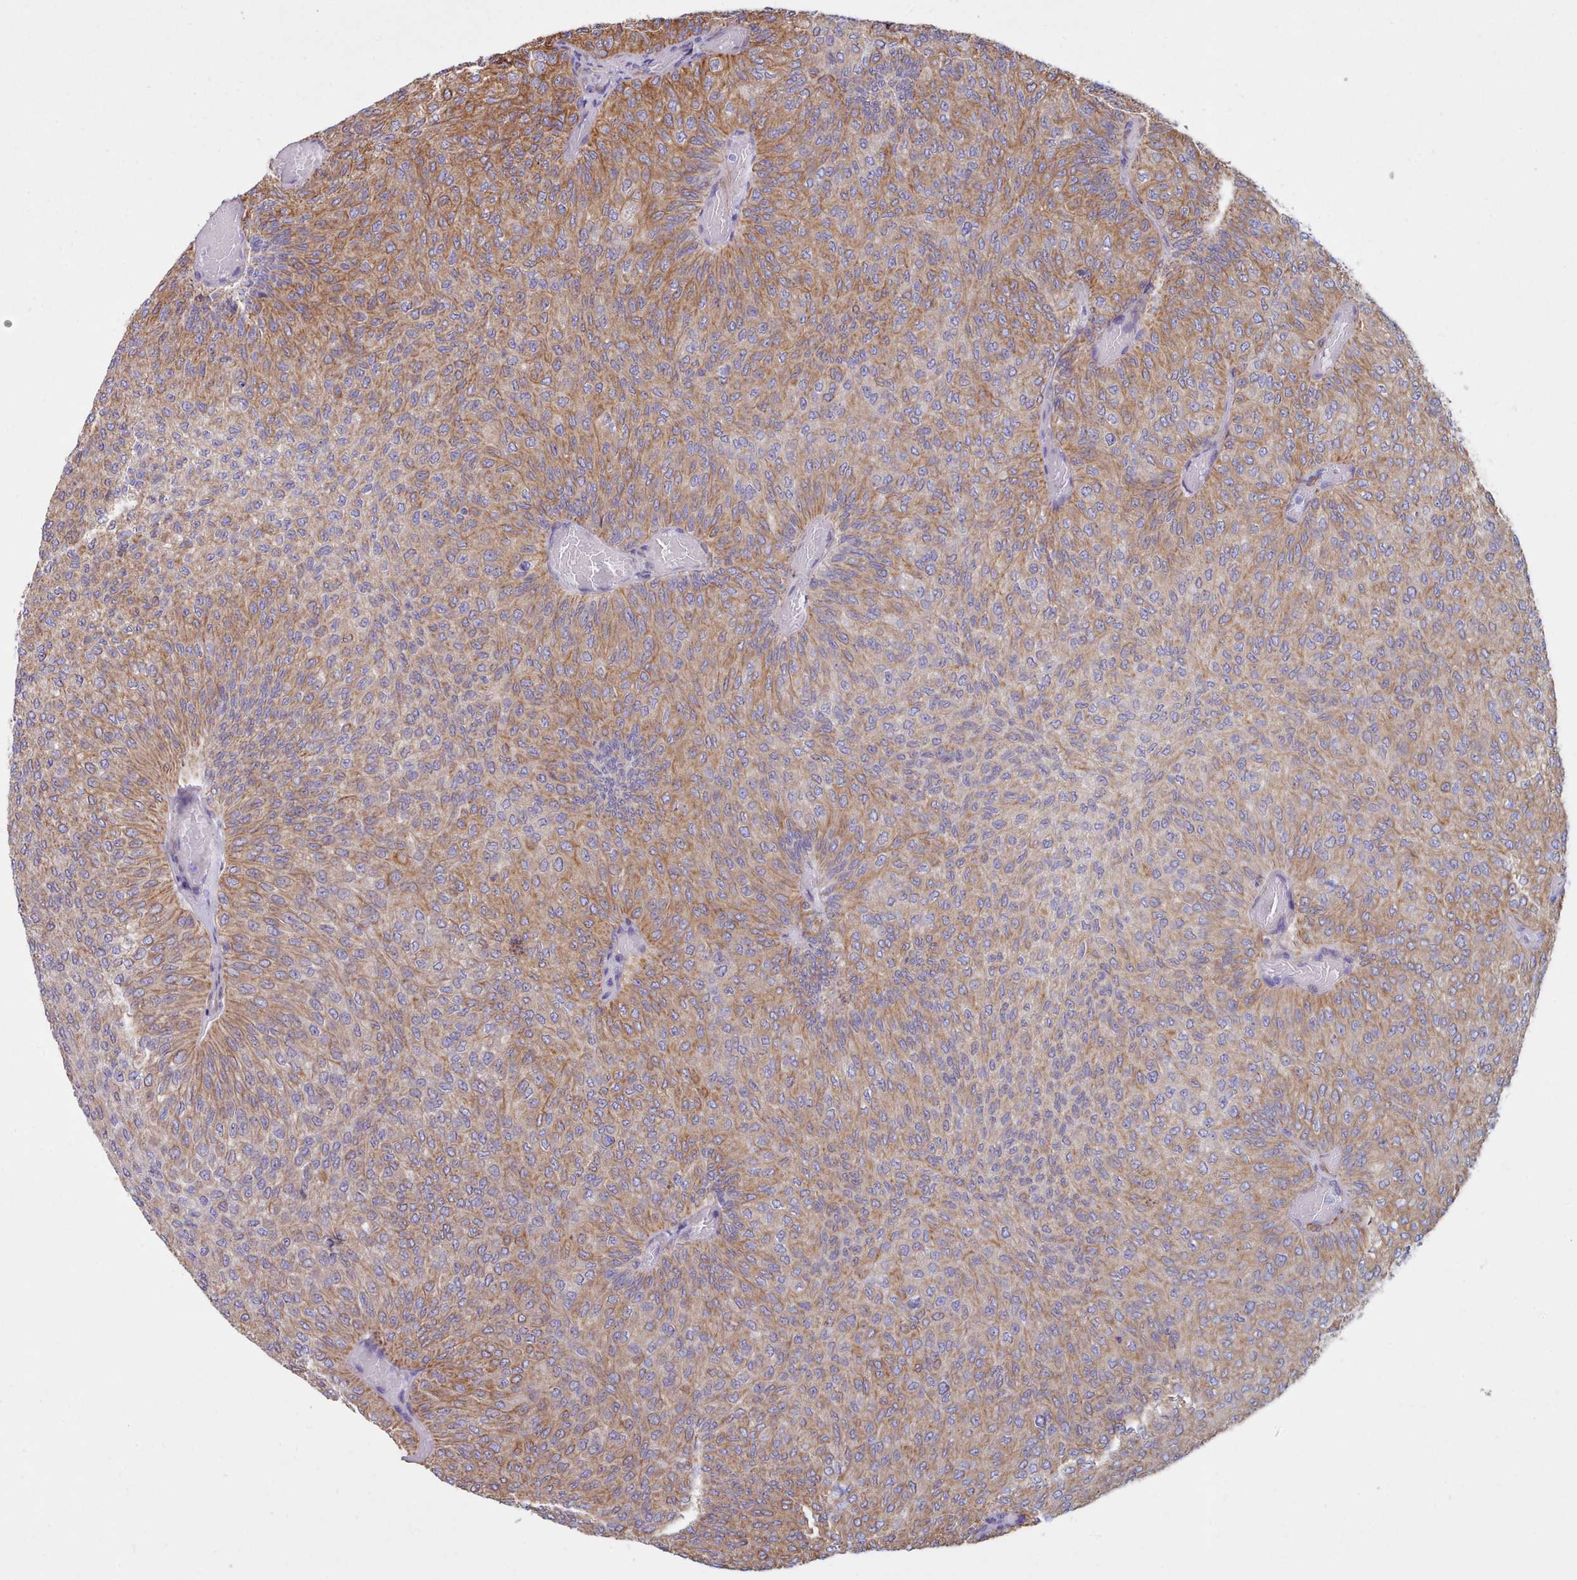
{"staining": {"intensity": "moderate", "quantity": ">75%", "location": "cytoplasmic/membranous"}, "tissue": "urothelial cancer", "cell_type": "Tumor cells", "image_type": "cancer", "snomed": [{"axis": "morphology", "description": "Urothelial carcinoma, Low grade"}, {"axis": "topography", "description": "Urinary bladder"}], "caption": "This is an image of IHC staining of low-grade urothelial carcinoma, which shows moderate expression in the cytoplasmic/membranous of tumor cells.", "gene": "FPGS", "patient": {"sex": "male", "age": 78}}